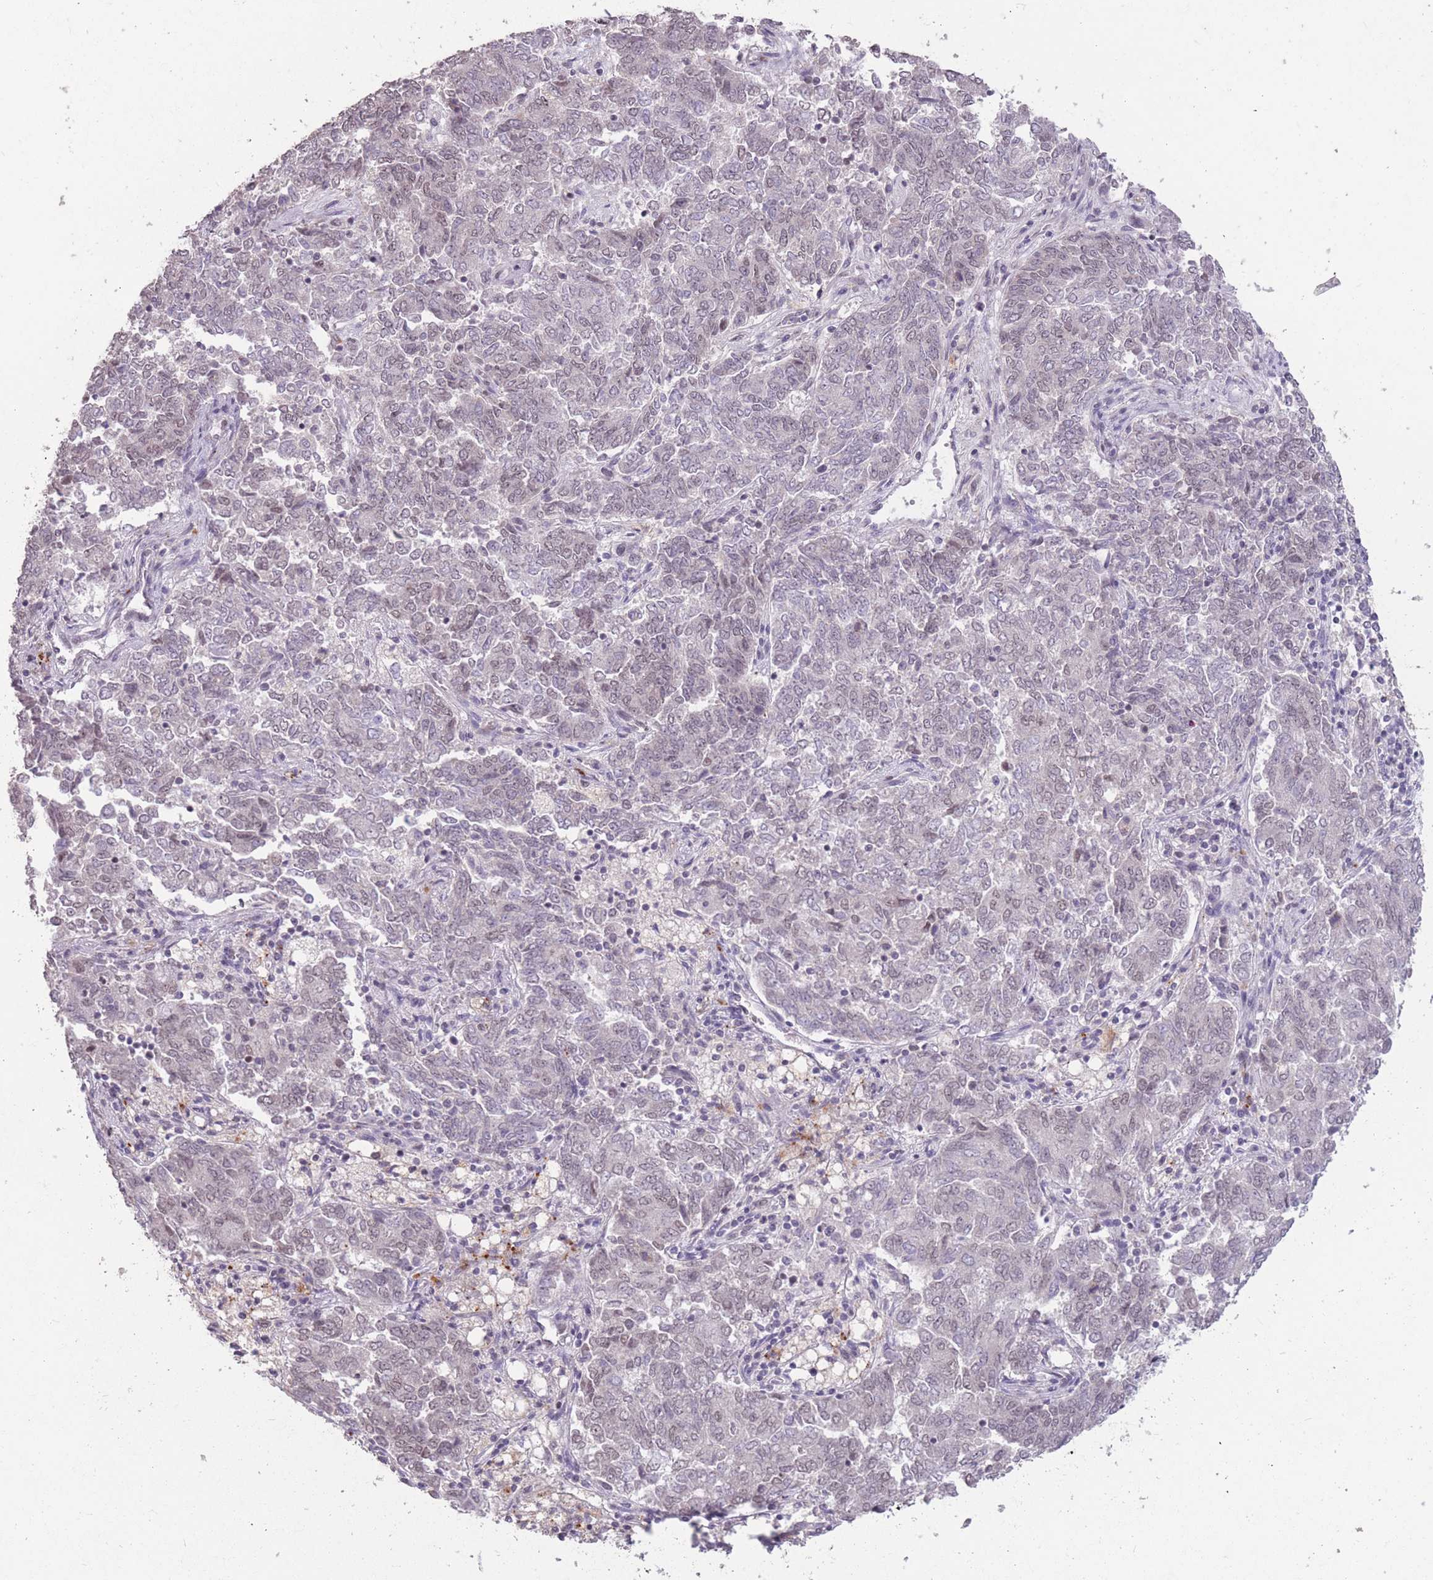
{"staining": {"intensity": "weak", "quantity": "<25%", "location": "nuclear"}, "tissue": "endometrial cancer", "cell_type": "Tumor cells", "image_type": "cancer", "snomed": [{"axis": "morphology", "description": "Adenocarcinoma, NOS"}, {"axis": "topography", "description": "Endometrium"}], "caption": "An immunohistochemistry (IHC) histopathology image of endometrial cancer (adenocarcinoma) is shown. There is no staining in tumor cells of endometrial cancer (adenocarcinoma). (Stains: DAB (3,3'-diaminobenzidine) immunohistochemistry (IHC) with hematoxylin counter stain, Microscopy: brightfield microscopy at high magnification).", "gene": "HNRNPUL1", "patient": {"sex": "female", "age": 80}}